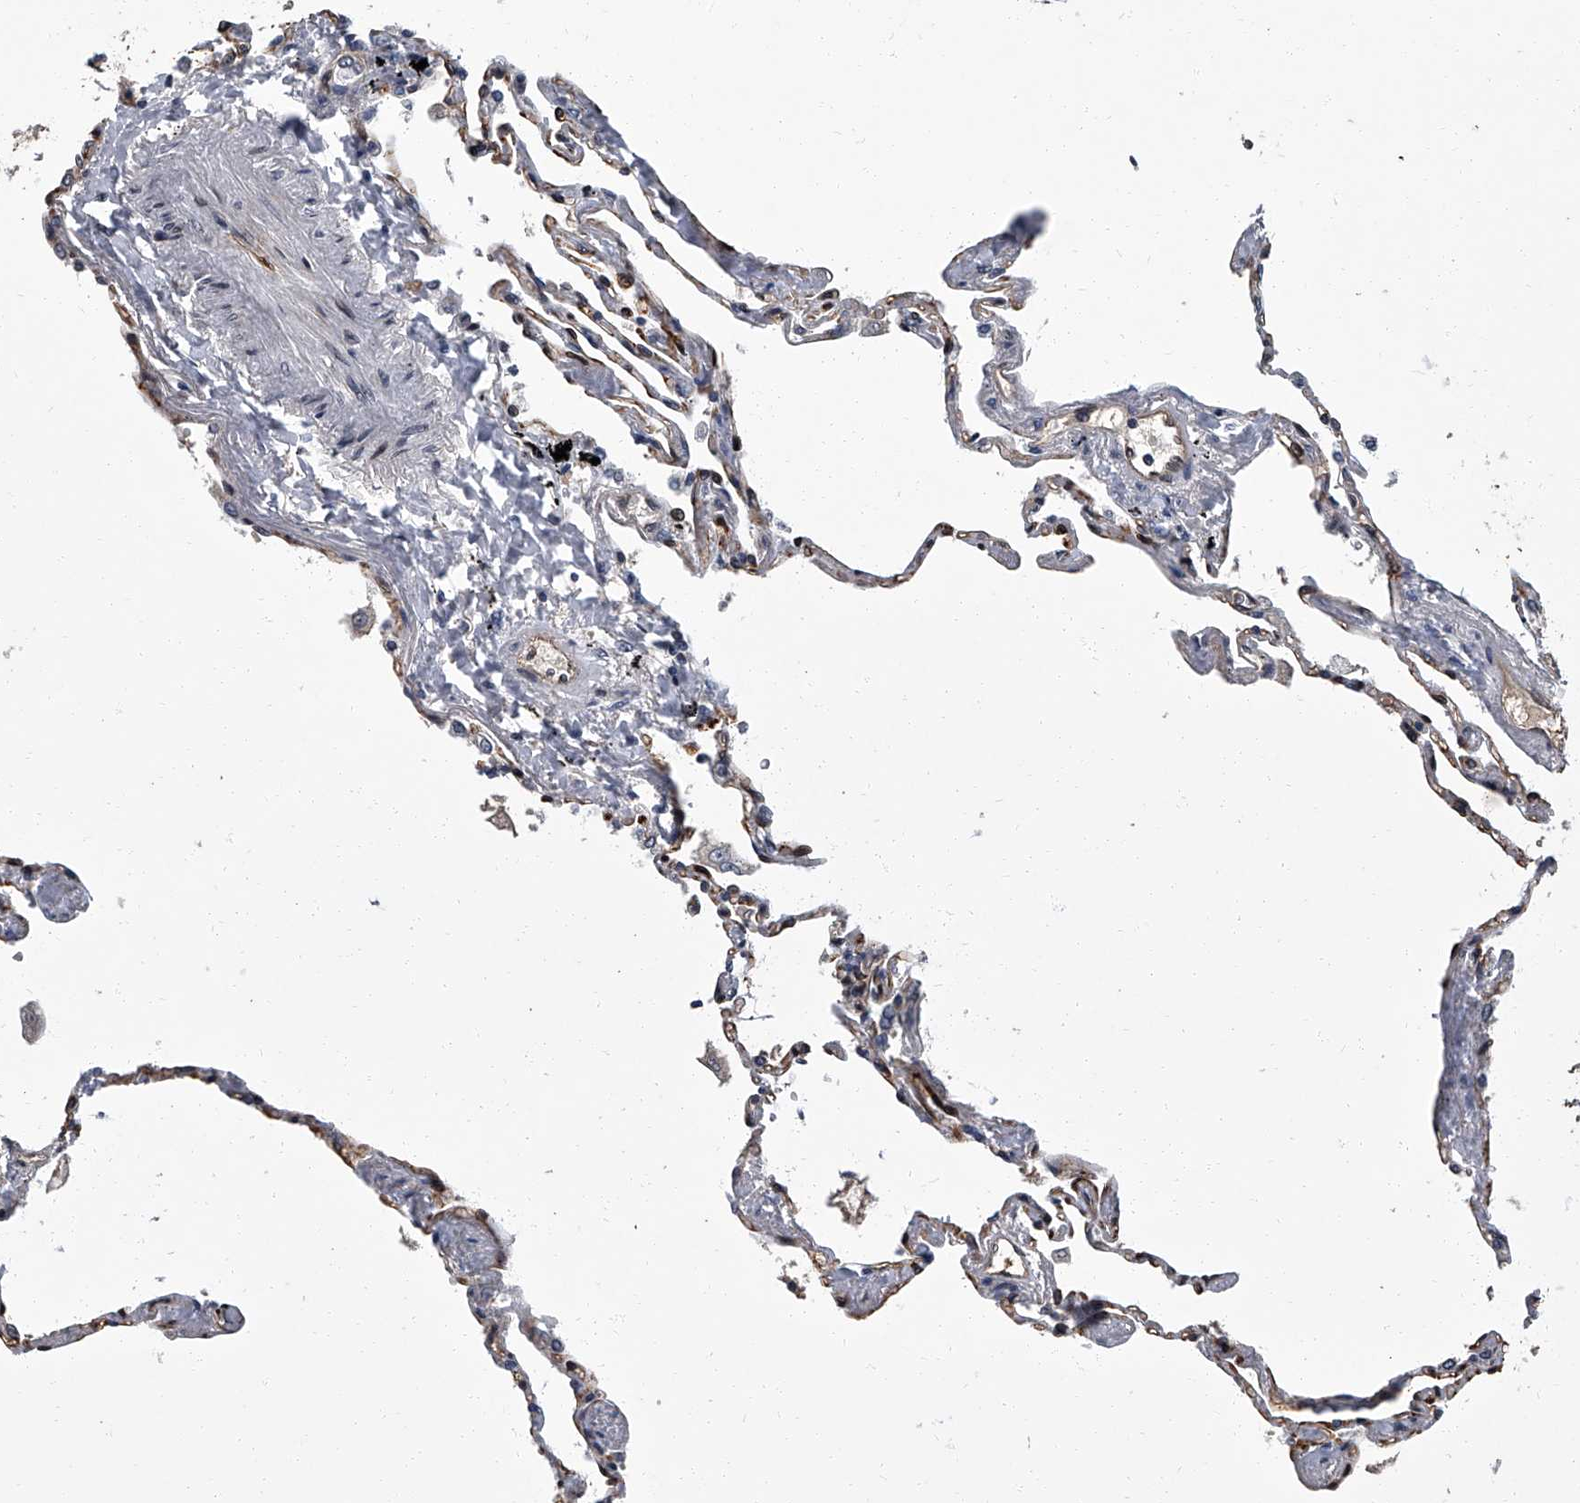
{"staining": {"intensity": "moderate", "quantity": "25%-75%", "location": "cytoplasmic/membranous,nuclear"}, "tissue": "lung", "cell_type": "Alveolar cells", "image_type": "normal", "snomed": [{"axis": "morphology", "description": "Normal tissue, NOS"}, {"axis": "topography", "description": "Lung"}], "caption": "IHC of normal human lung demonstrates medium levels of moderate cytoplasmic/membranous,nuclear expression in about 25%-75% of alveolar cells.", "gene": "LRRC8C", "patient": {"sex": "female", "age": 67}}